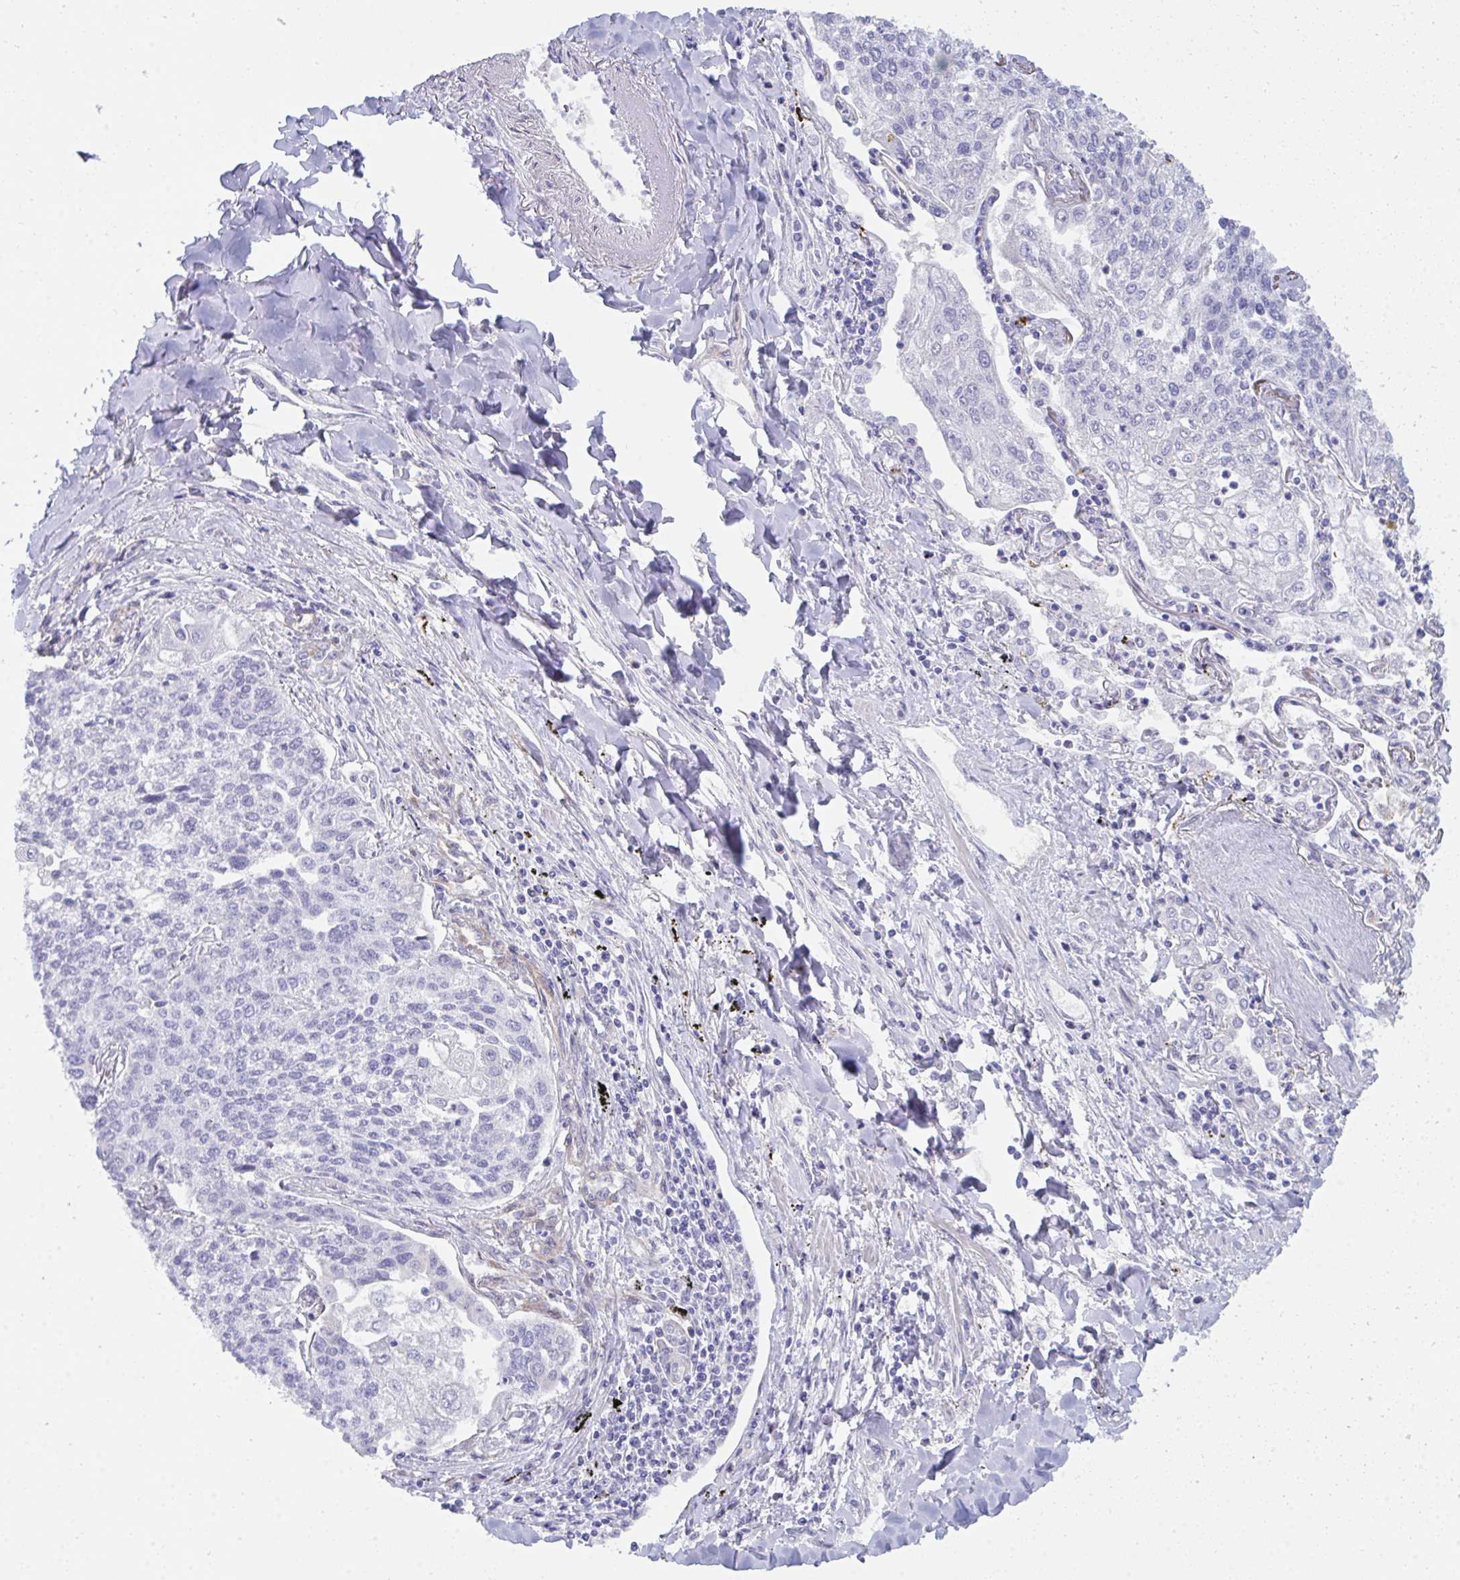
{"staining": {"intensity": "negative", "quantity": "none", "location": "none"}, "tissue": "lung cancer", "cell_type": "Tumor cells", "image_type": "cancer", "snomed": [{"axis": "morphology", "description": "Squamous cell carcinoma, NOS"}, {"axis": "topography", "description": "Lung"}], "caption": "DAB immunohistochemical staining of lung cancer exhibits no significant staining in tumor cells. (Stains: DAB immunohistochemistry with hematoxylin counter stain, Microscopy: brightfield microscopy at high magnification).", "gene": "GAB1", "patient": {"sex": "male", "age": 74}}